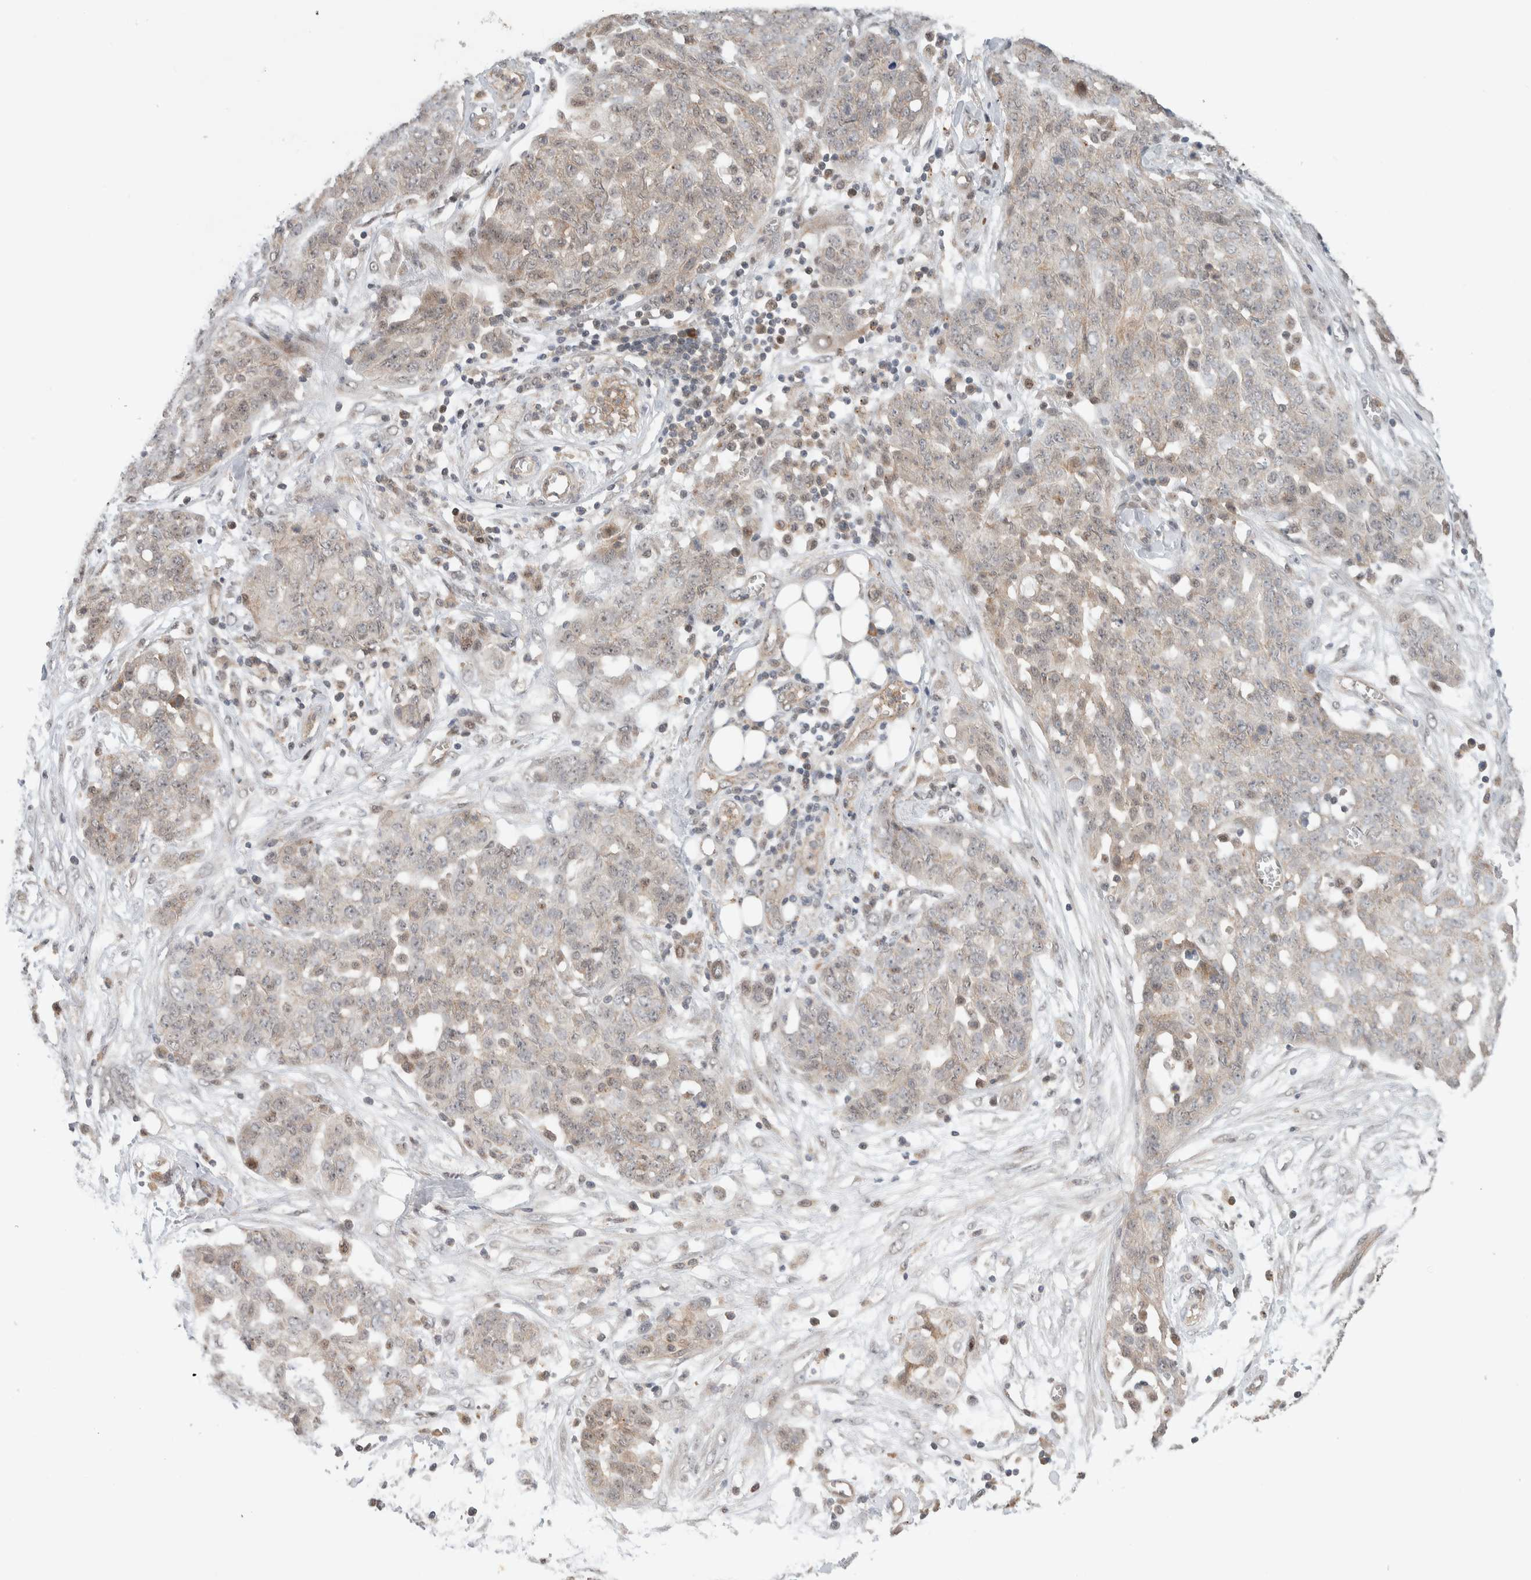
{"staining": {"intensity": "negative", "quantity": "none", "location": "none"}, "tissue": "ovarian cancer", "cell_type": "Tumor cells", "image_type": "cancer", "snomed": [{"axis": "morphology", "description": "Cystadenocarcinoma, serous, NOS"}, {"axis": "topography", "description": "Soft tissue"}, {"axis": "topography", "description": "Ovary"}], "caption": "High magnification brightfield microscopy of serous cystadenocarcinoma (ovarian) stained with DAB (brown) and counterstained with hematoxylin (blue): tumor cells show no significant expression. (DAB immunohistochemistry (IHC) with hematoxylin counter stain).", "gene": "DEPTOR", "patient": {"sex": "female", "age": 57}}